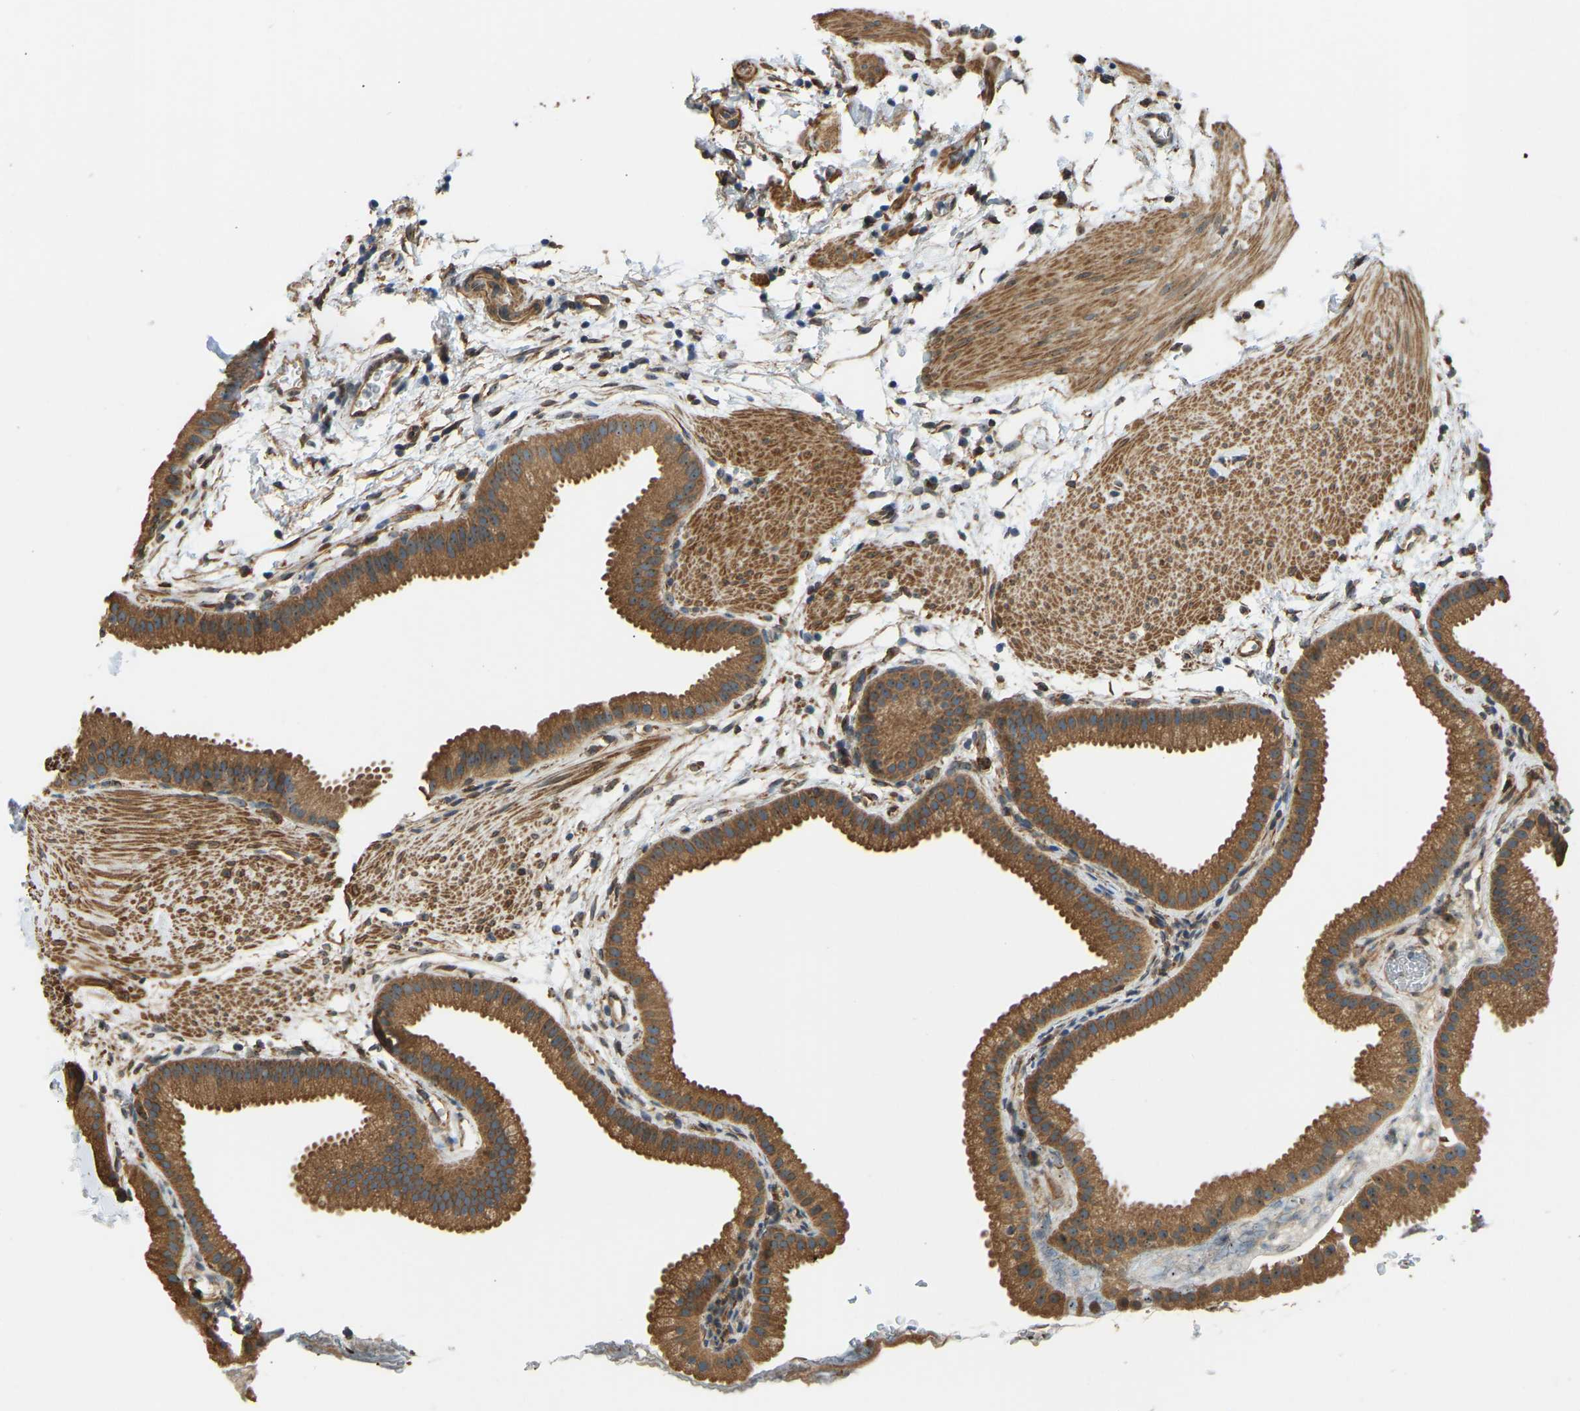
{"staining": {"intensity": "moderate", "quantity": ">75%", "location": "cytoplasmic/membranous,nuclear"}, "tissue": "gallbladder", "cell_type": "Glandular cells", "image_type": "normal", "snomed": [{"axis": "morphology", "description": "Normal tissue, NOS"}, {"axis": "topography", "description": "Gallbladder"}], "caption": "Gallbladder stained with DAB (3,3'-diaminobenzidine) immunohistochemistry (IHC) shows medium levels of moderate cytoplasmic/membranous,nuclear positivity in approximately >75% of glandular cells.", "gene": "OS9", "patient": {"sex": "female", "age": 64}}